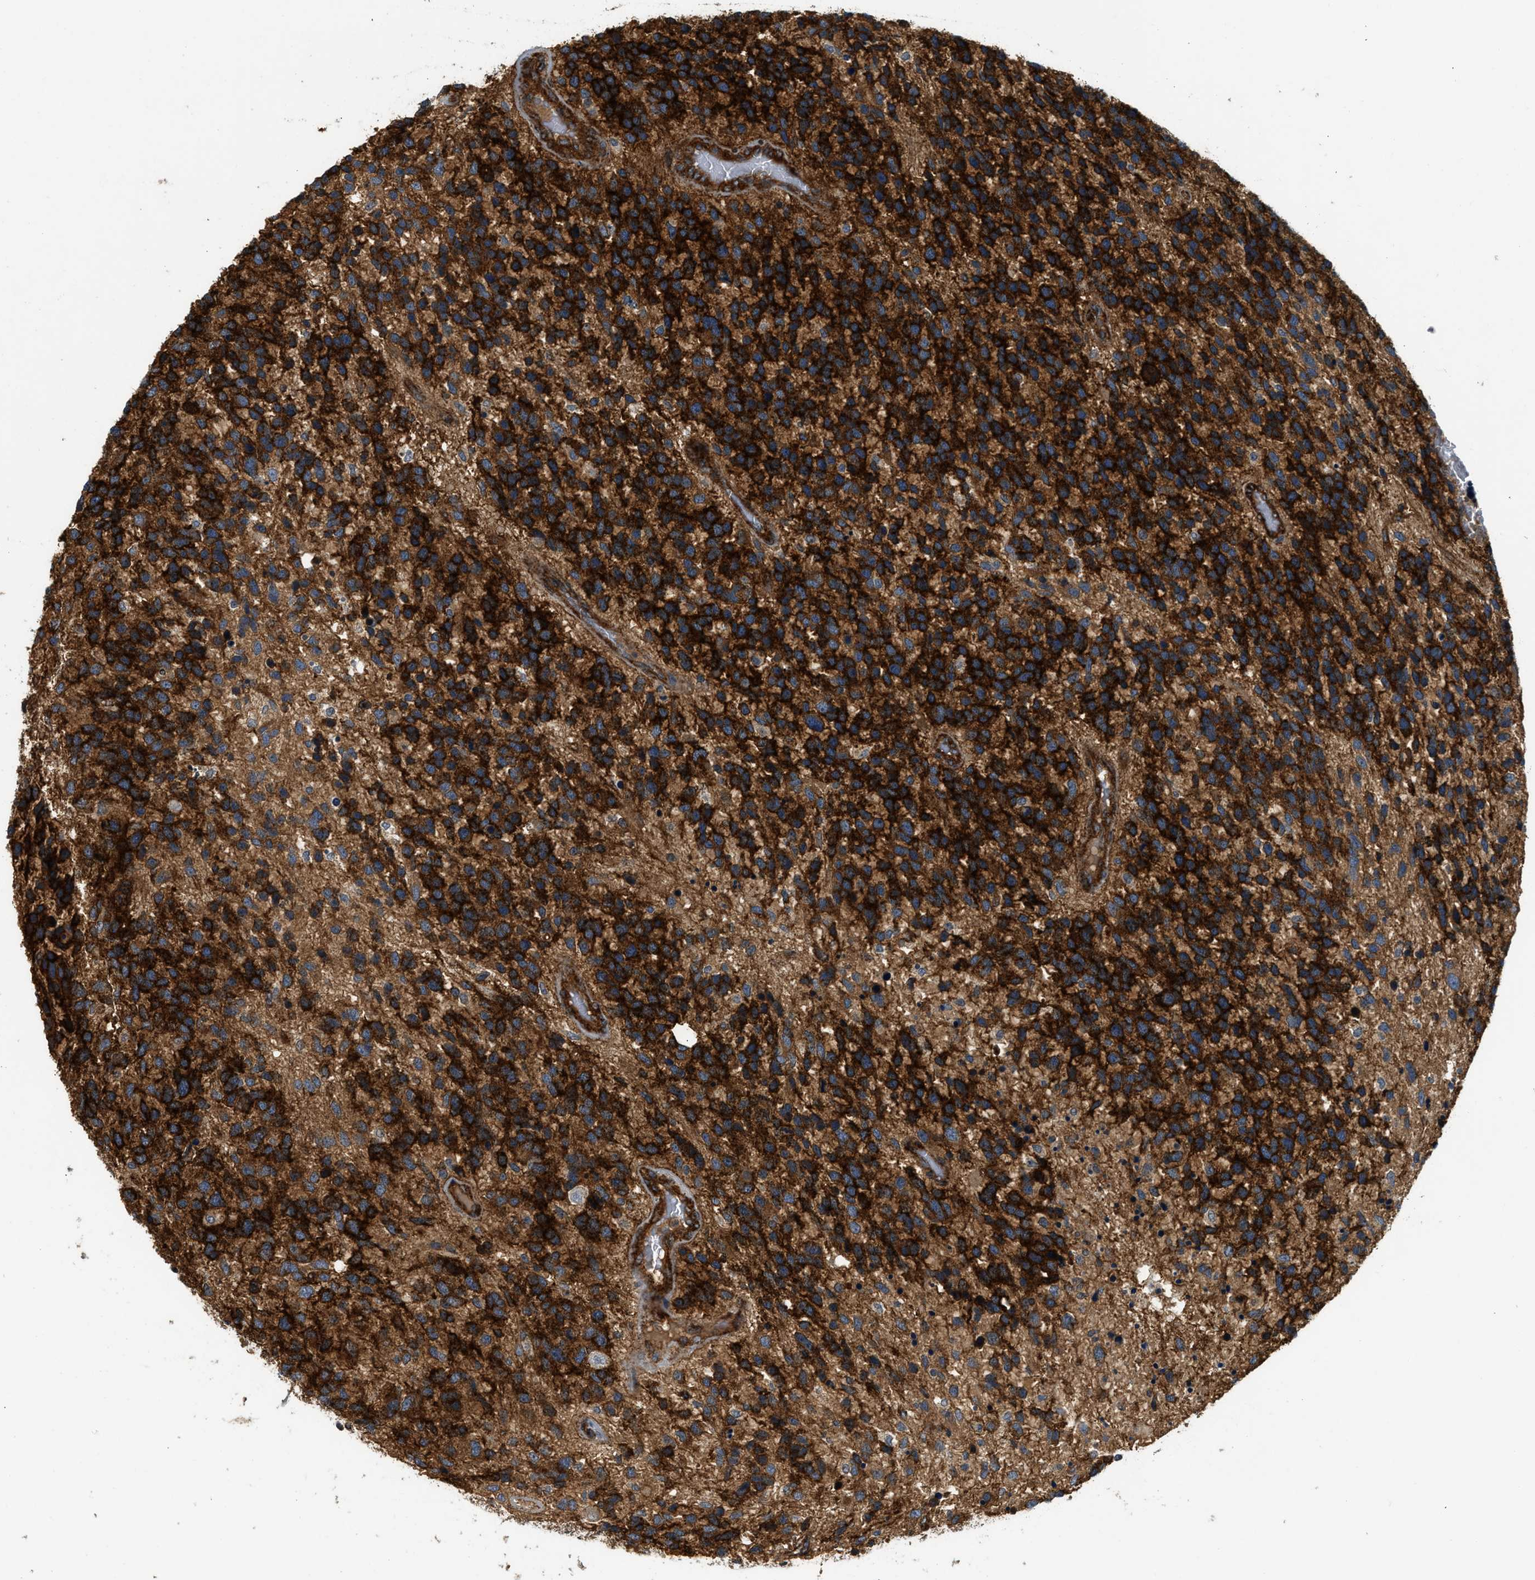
{"staining": {"intensity": "strong", "quantity": ">75%", "location": "cytoplasmic/membranous"}, "tissue": "glioma", "cell_type": "Tumor cells", "image_type": "cancer", "snomed": [{"axis": "morphology", "description": "Glioma, malignant, High grade"}, {"axis": "topography", "description": "Brain"}], "caption": "IHC histopathology image of neoplastic tissue: high-grade glioma (malignant) stained using IHC exhibits high levels of strong protein expression localized specifically in the cytoplasmic/membranous of tumor cells, appearing as a cytoplasmic/membranous brown color.", "gene": "HIP1", "patient": {"sex": "female", "age": 58}}